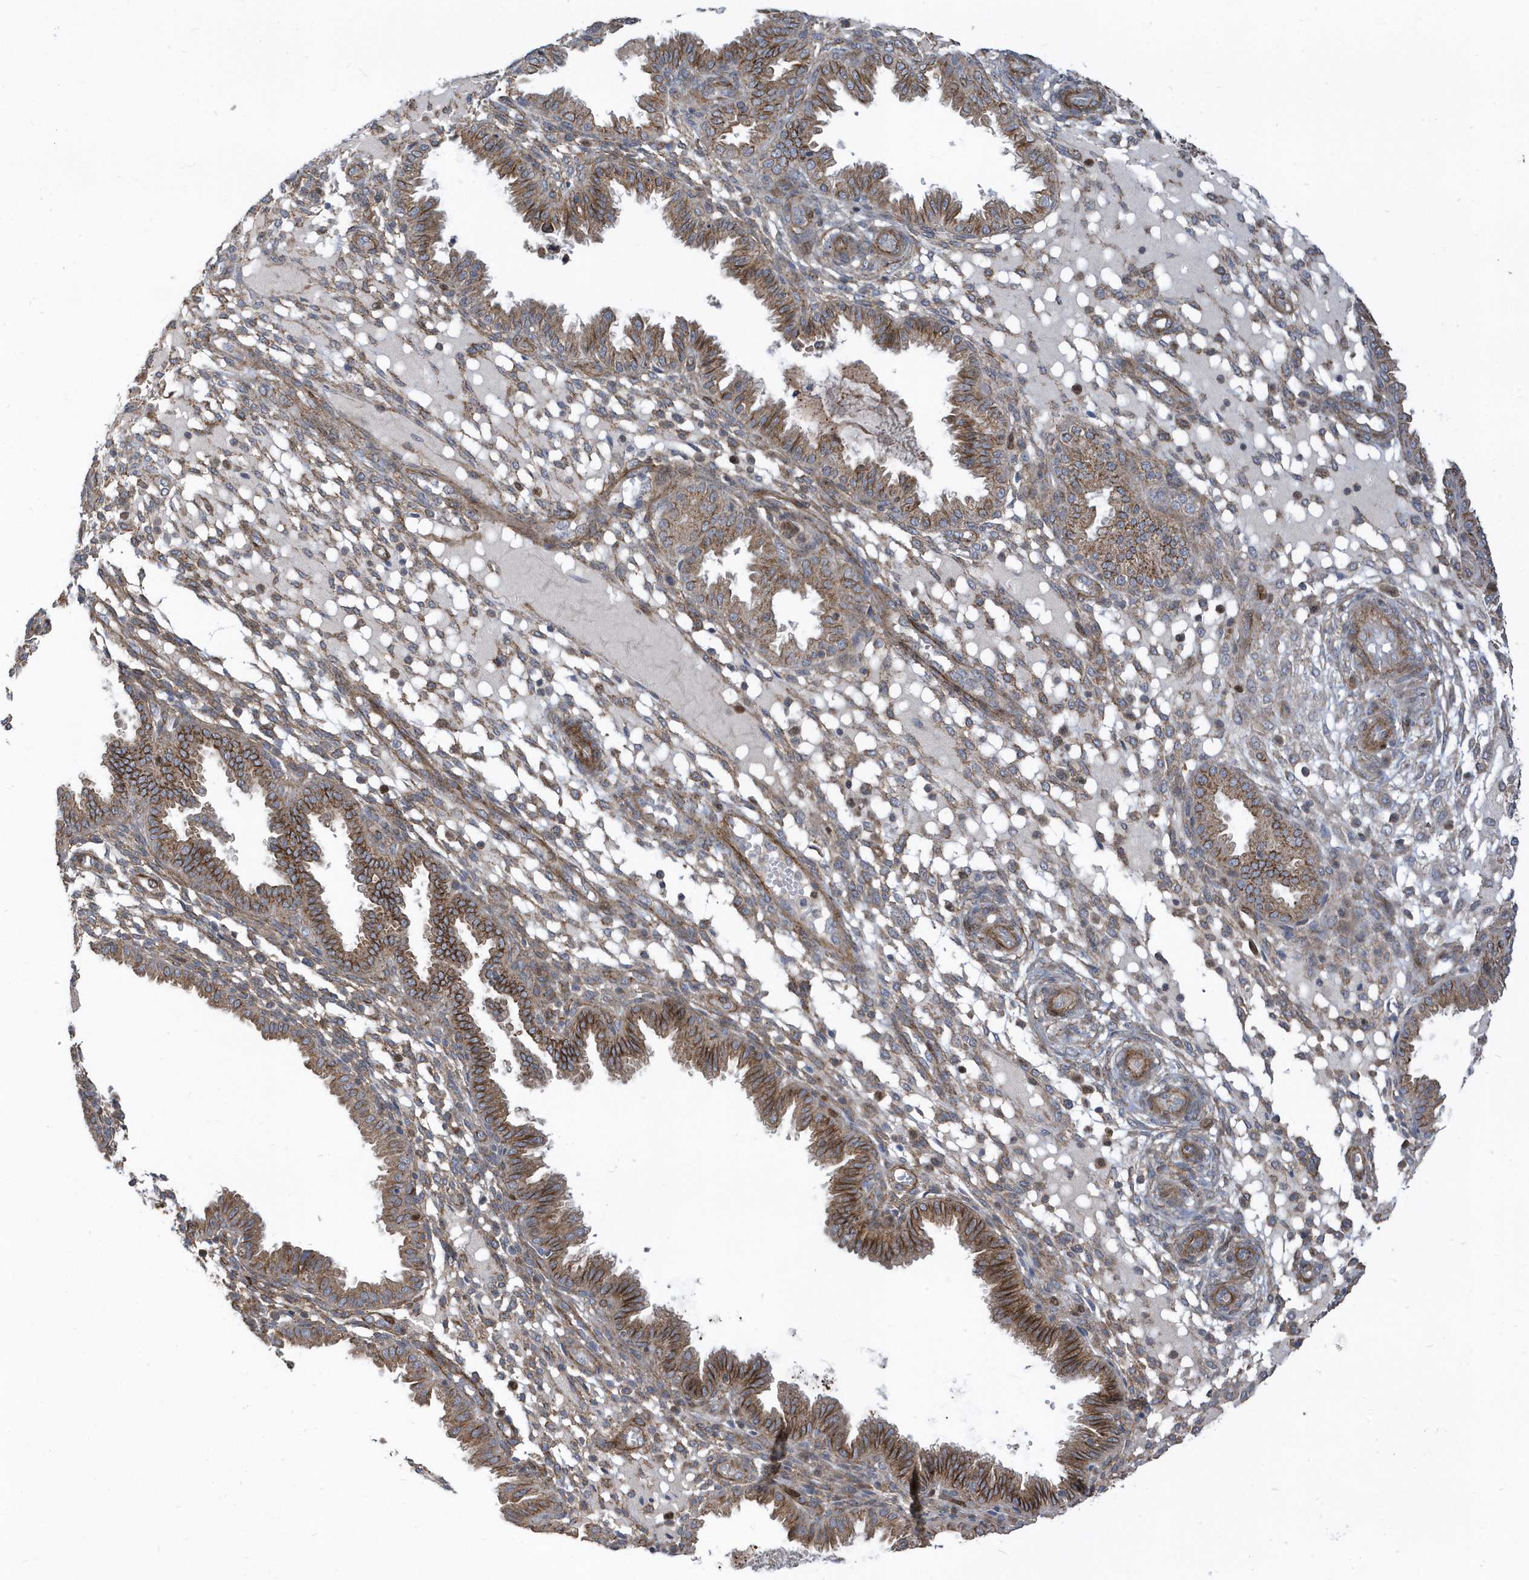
{"staining": {"intensity": "moderate", "quantity": ">75%", "location": "cytoplasmic/membranous"}, "tissue": "endometrium", "cell_type": "Cells in endometrial stroma", "image_type": "normal", "snomed": [{"axis": "morphology", "description": "Normal tissue, NOS"}, {"axis": "topography", "description": "Endometrium"}], "caption": "Immunohistochemical staining of benign human endometrium reveals moderate cytoplasmic/membranous protein expression in about >75% of cells in endometrial stroma.", "gene": "HRH4", "patient": {"sex": "female", "age": 33}}